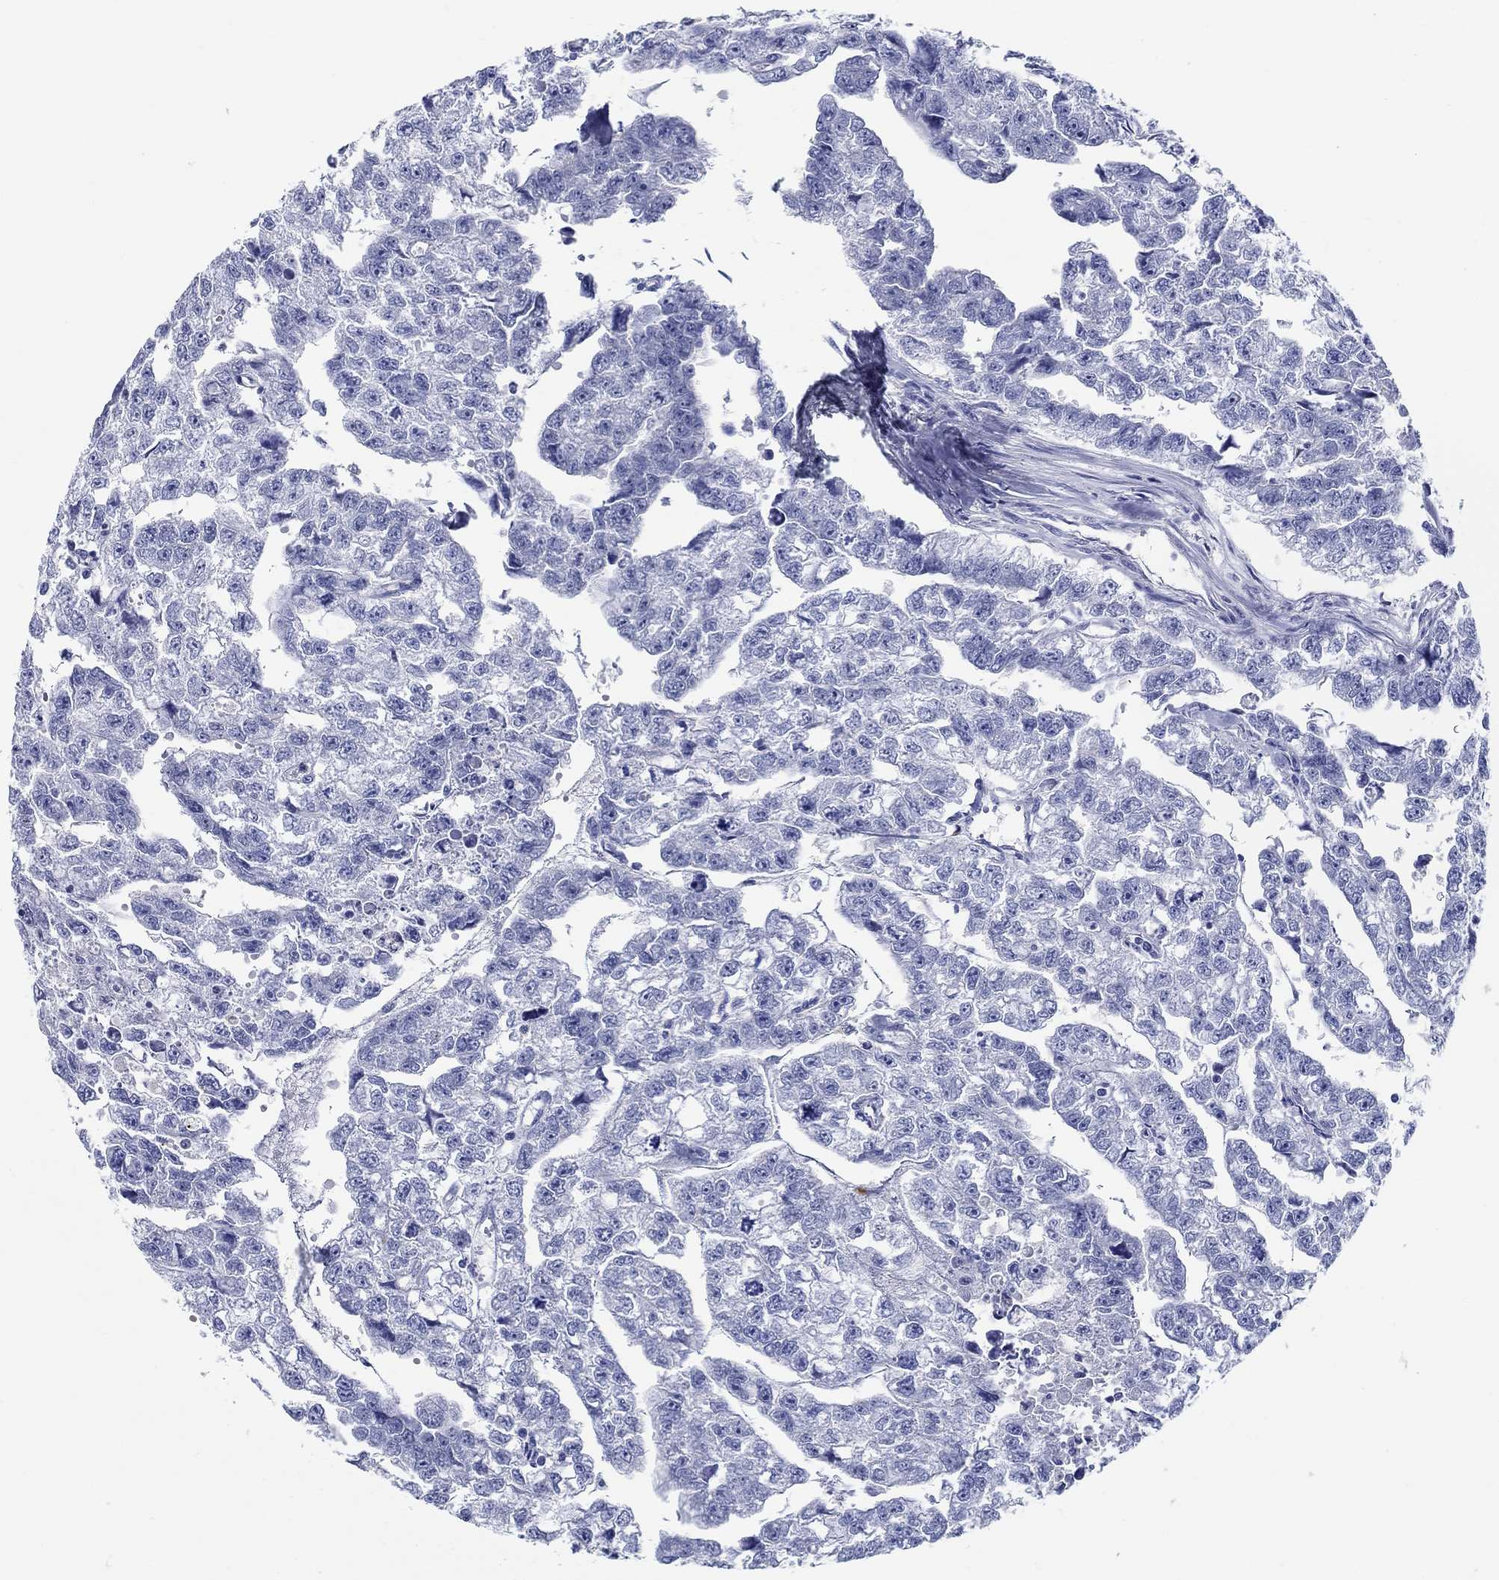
{"staining": {"intensity": "negative", "quantity": "none", "location": "none"}, "tissue": "testis cancer", "cell_type": "Tumor cells", "image_type": "cancer", "snomed": [{"axis": "morphology", "description": "Carcinoma, Embryonal, NOS"}, {"axis": "morphology", "description": "Teratoma, malignant, NOS"}, {"axis": "topography", "description": "Testis"}], "caption": "Image shows no significant protein expression in tumor cells of testis cancer (malignant teratoma).", "gene": "RAP1GAP", "patient": {"sex": "male", "age": 44}}